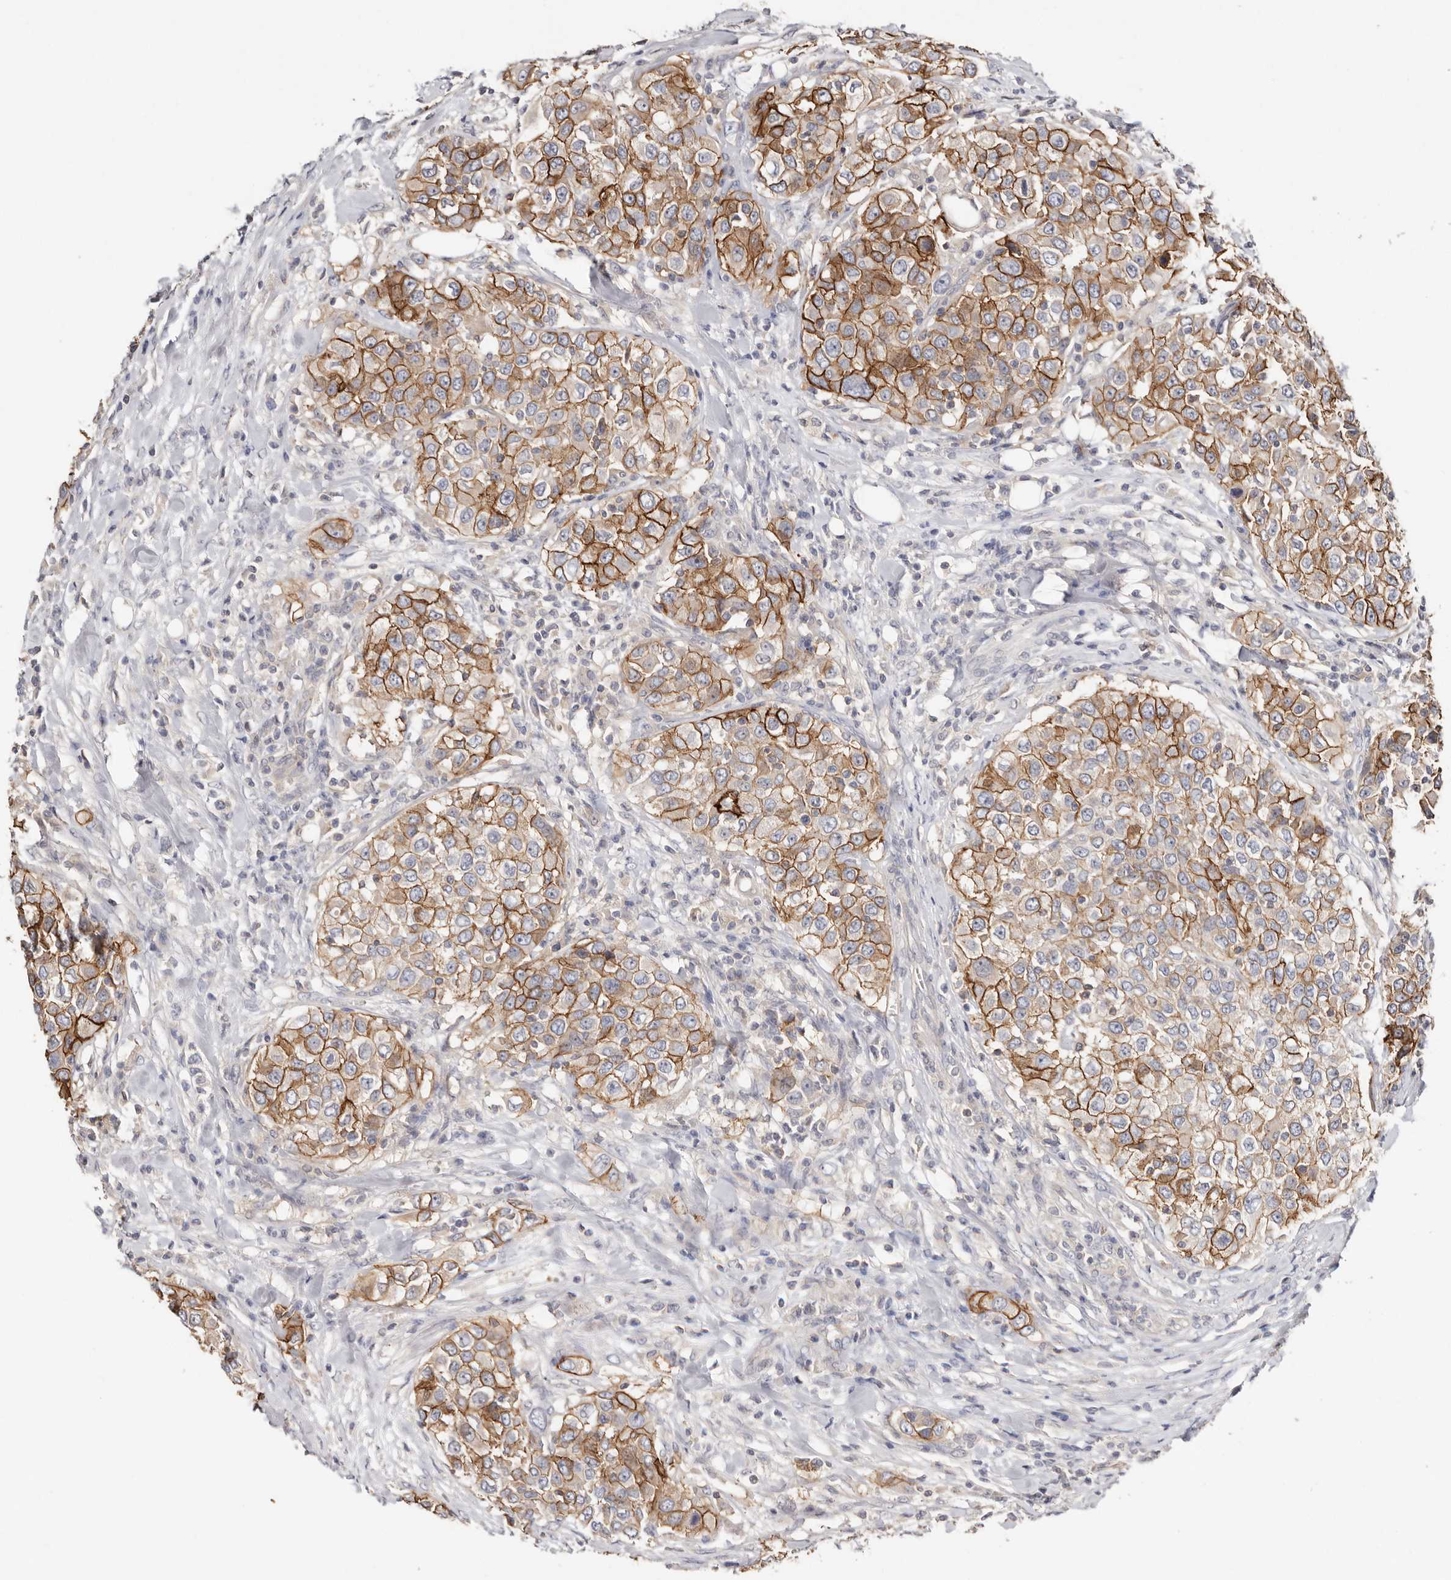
{"staining": {"intensity": "moderate", "quantity": ">75%", "location": "cytoplasmic/membranous"}, "tissue": "urothelial cancer", "cell_type": "Tumor cells", "image_type": "cancer", "snomed": [{"axis": "morphology", "description": "Urothelial carcinoma, High grade"}, {"axis": "topography", "description": "Urinary bladder"}], "caption": "Tumor cells demonstrate moderate cytoplasmic/membranous staining in approximately >75% of cells in high-grade urothelial carcinoma.", "gene": "S100A14", "patient": {"sex": "female", "age": 80}}